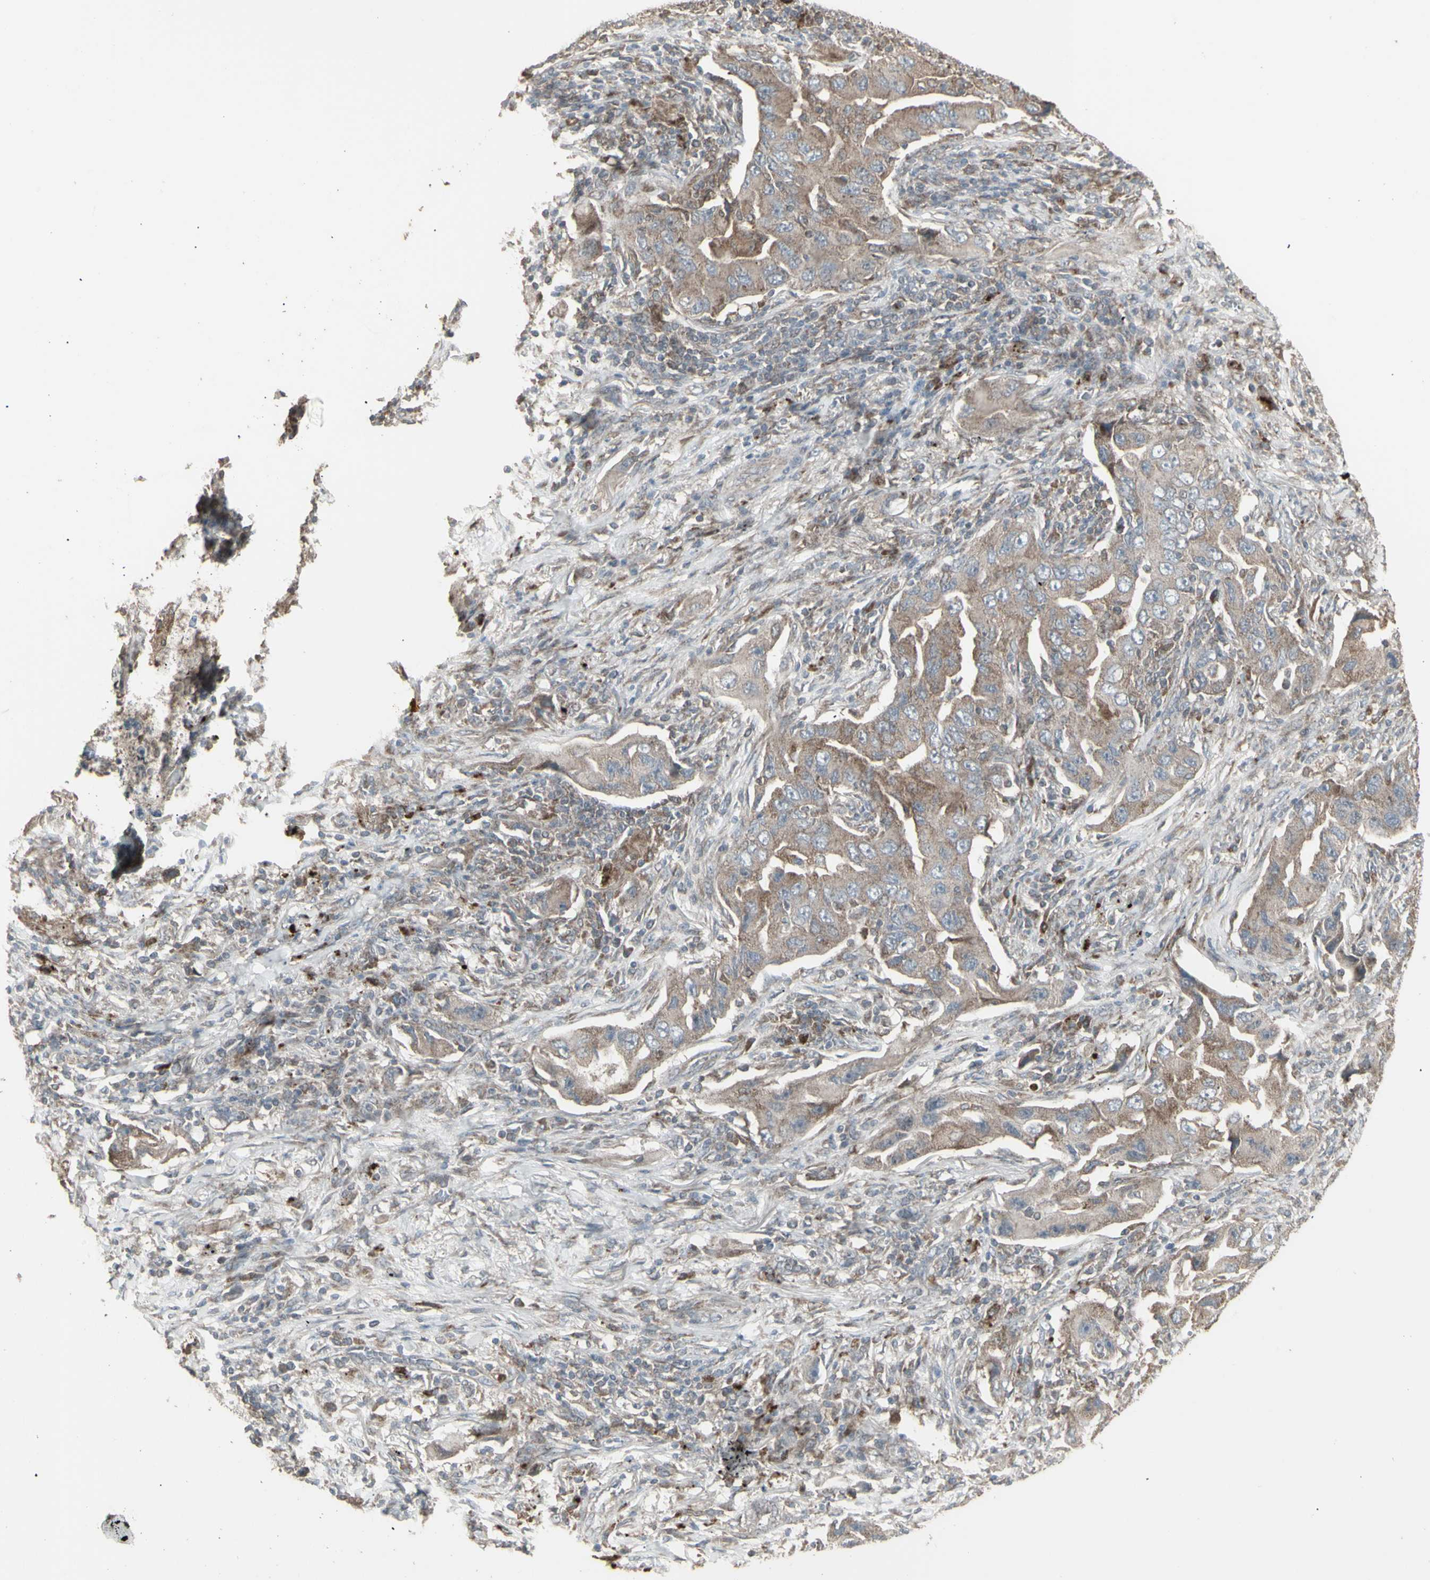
{"staining": {"intensity": "moderate", "quantity": ">75%", "location": "cytoplasmic/membranous"}, "tissue": "lung cancer", "cell_type": "Tumor cells", "image_type": "cancer", "snomed": [{"axis": "morphology", "description": "Adenocarcinoma, NOS"}, {"axis": "topography", "description": "Lung"}], "caption": "Immunohistochemical staining of lung cancer shows medium levels of moderate cytoplasmic/membranous positivity in about >75% of tumor cells.", "gene": "RNASEL", "patient": {"sex": "female", "age": 65}}